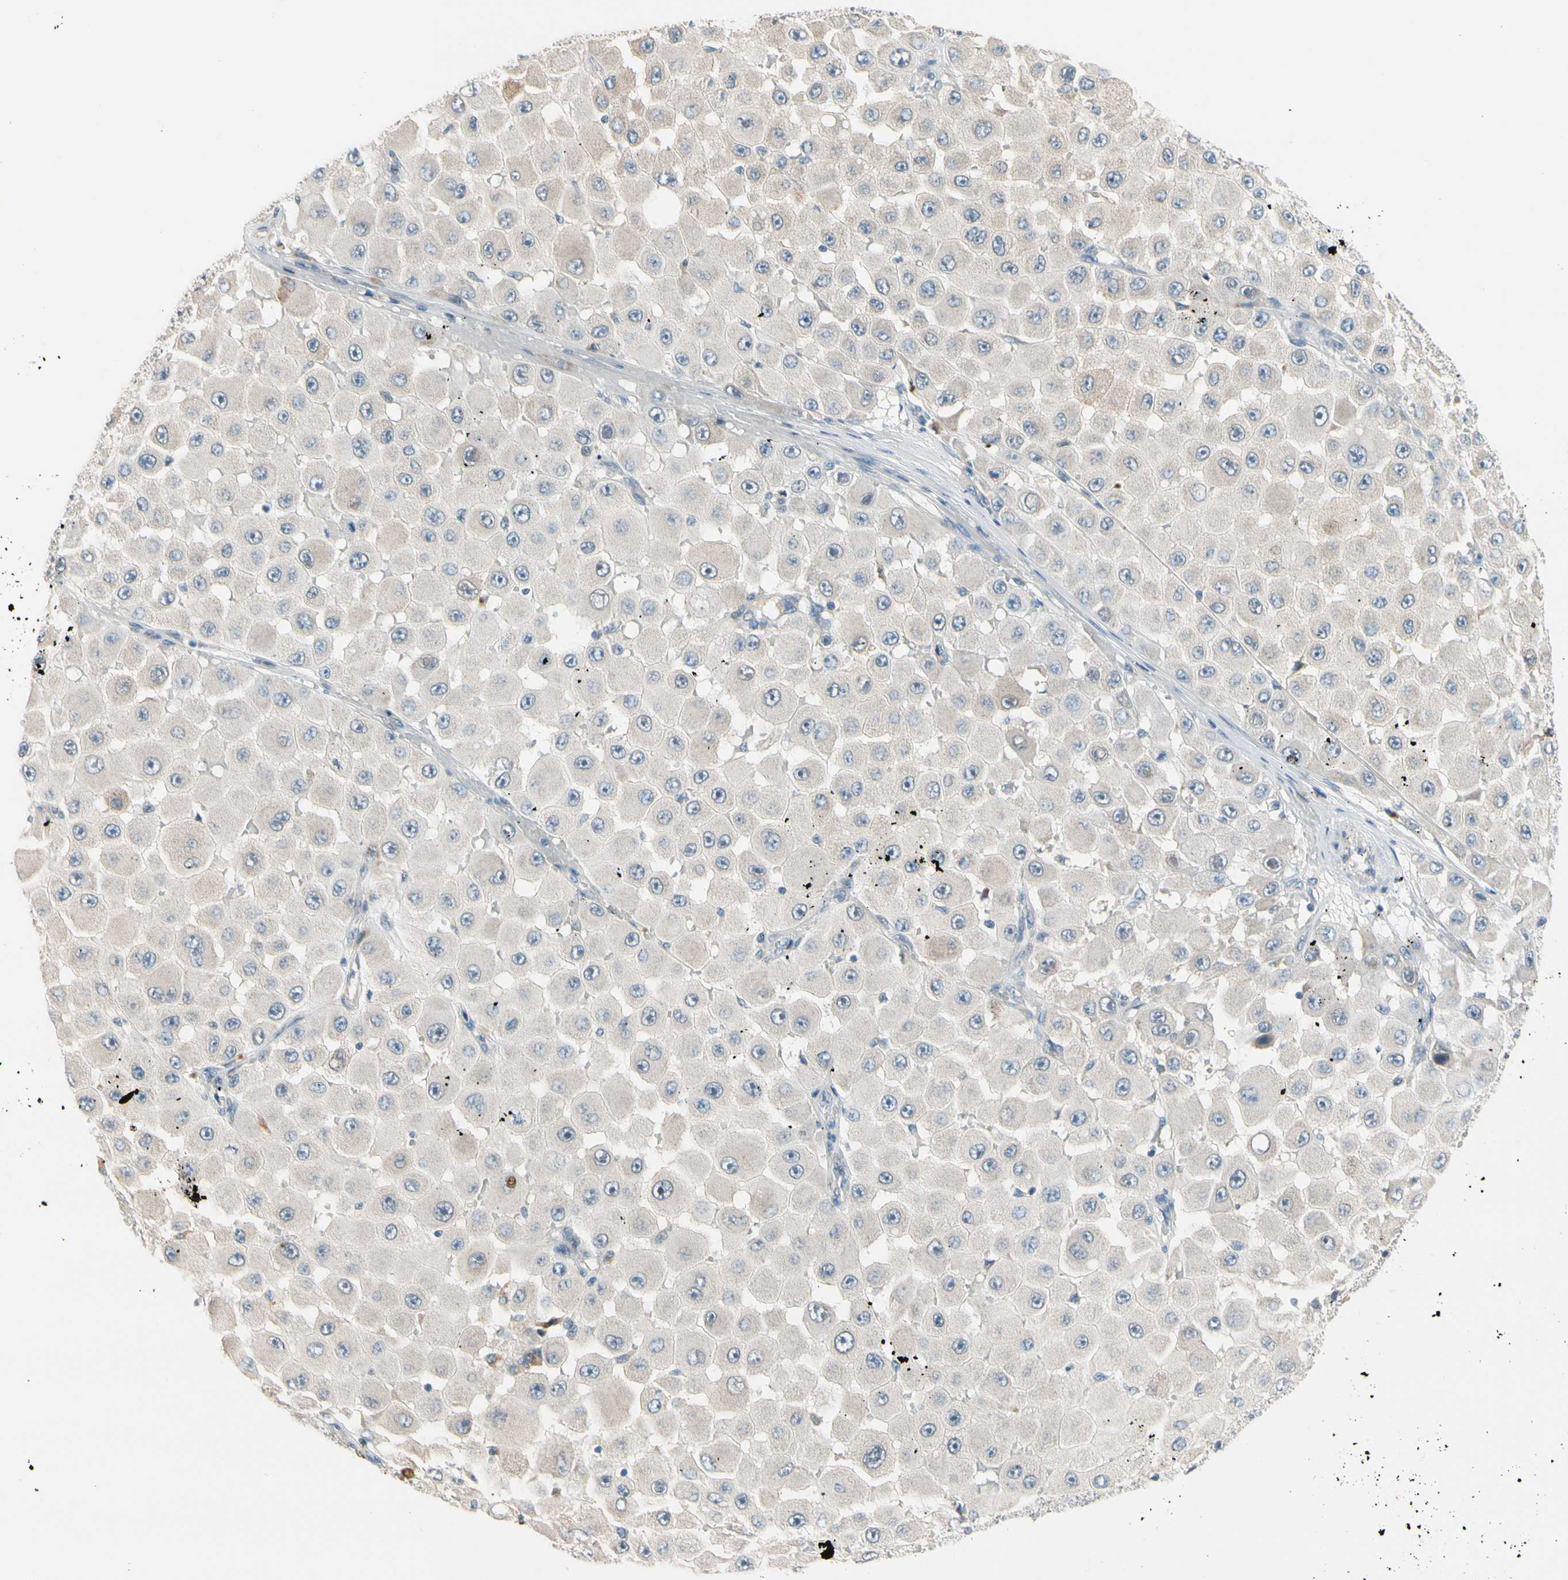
{"staining": {"intensity": "weak", "quantity": "<25%", "location": "cytoplasmic/membranous"}, "tissue": "melanoma", "cell_type": "Tumor cells", "image_type": "cancer", "snomed": [{"axis": "morphology", "description": "Malignant melanoma, NOS"}, {"axis": "topography", "description": "Skin"}], "caption": "Malignant melanoma was stained to show a protein in brown. There is no significant positivity in tumor cells. The staining is performed using DAB brown chromogen with nuclei counter-stained in using hematoxylin.", "gene": "PIP5K1B", "patient": {"sex": "female", "age": 81}}